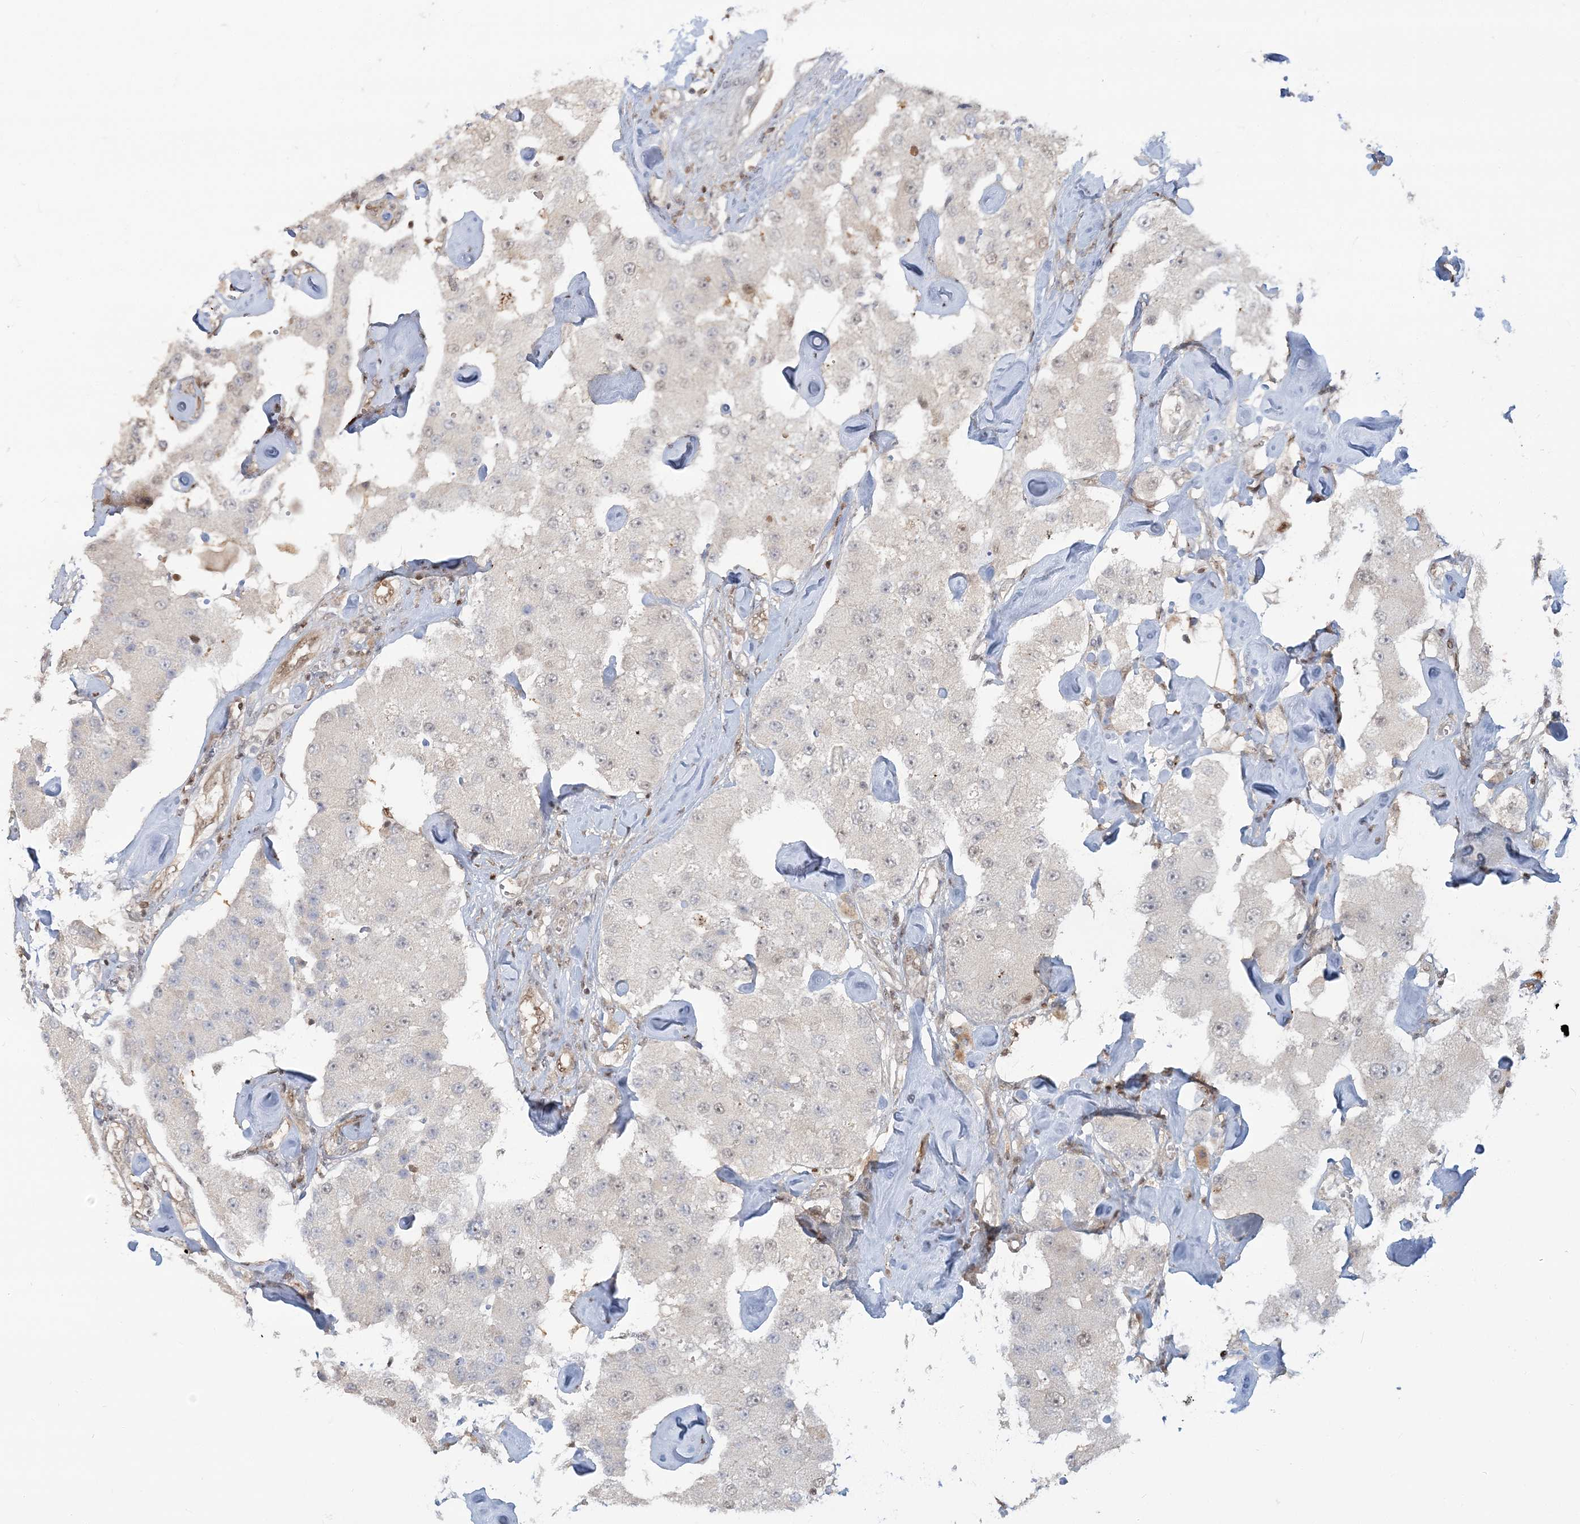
{"staining": {"intensity": "moderate", "quantity": "<25%", "location": "nuclear"}, "tissue": "carcinoid", "cell_type": "Tumor cells", "image_type": "cancer", "snomed": [{"axis": "morphology", "description": "Carcinoid, malignant, NOS"}, {"axis": "topography", "description": "Pancreas"}], "caption": "Protein staining shows moderate nuclear staining in approximately <25% of tumor cells in carcinoid (malignant).", "gene": "SUMO2", "patient": {"sex": "male", "age": 41}}